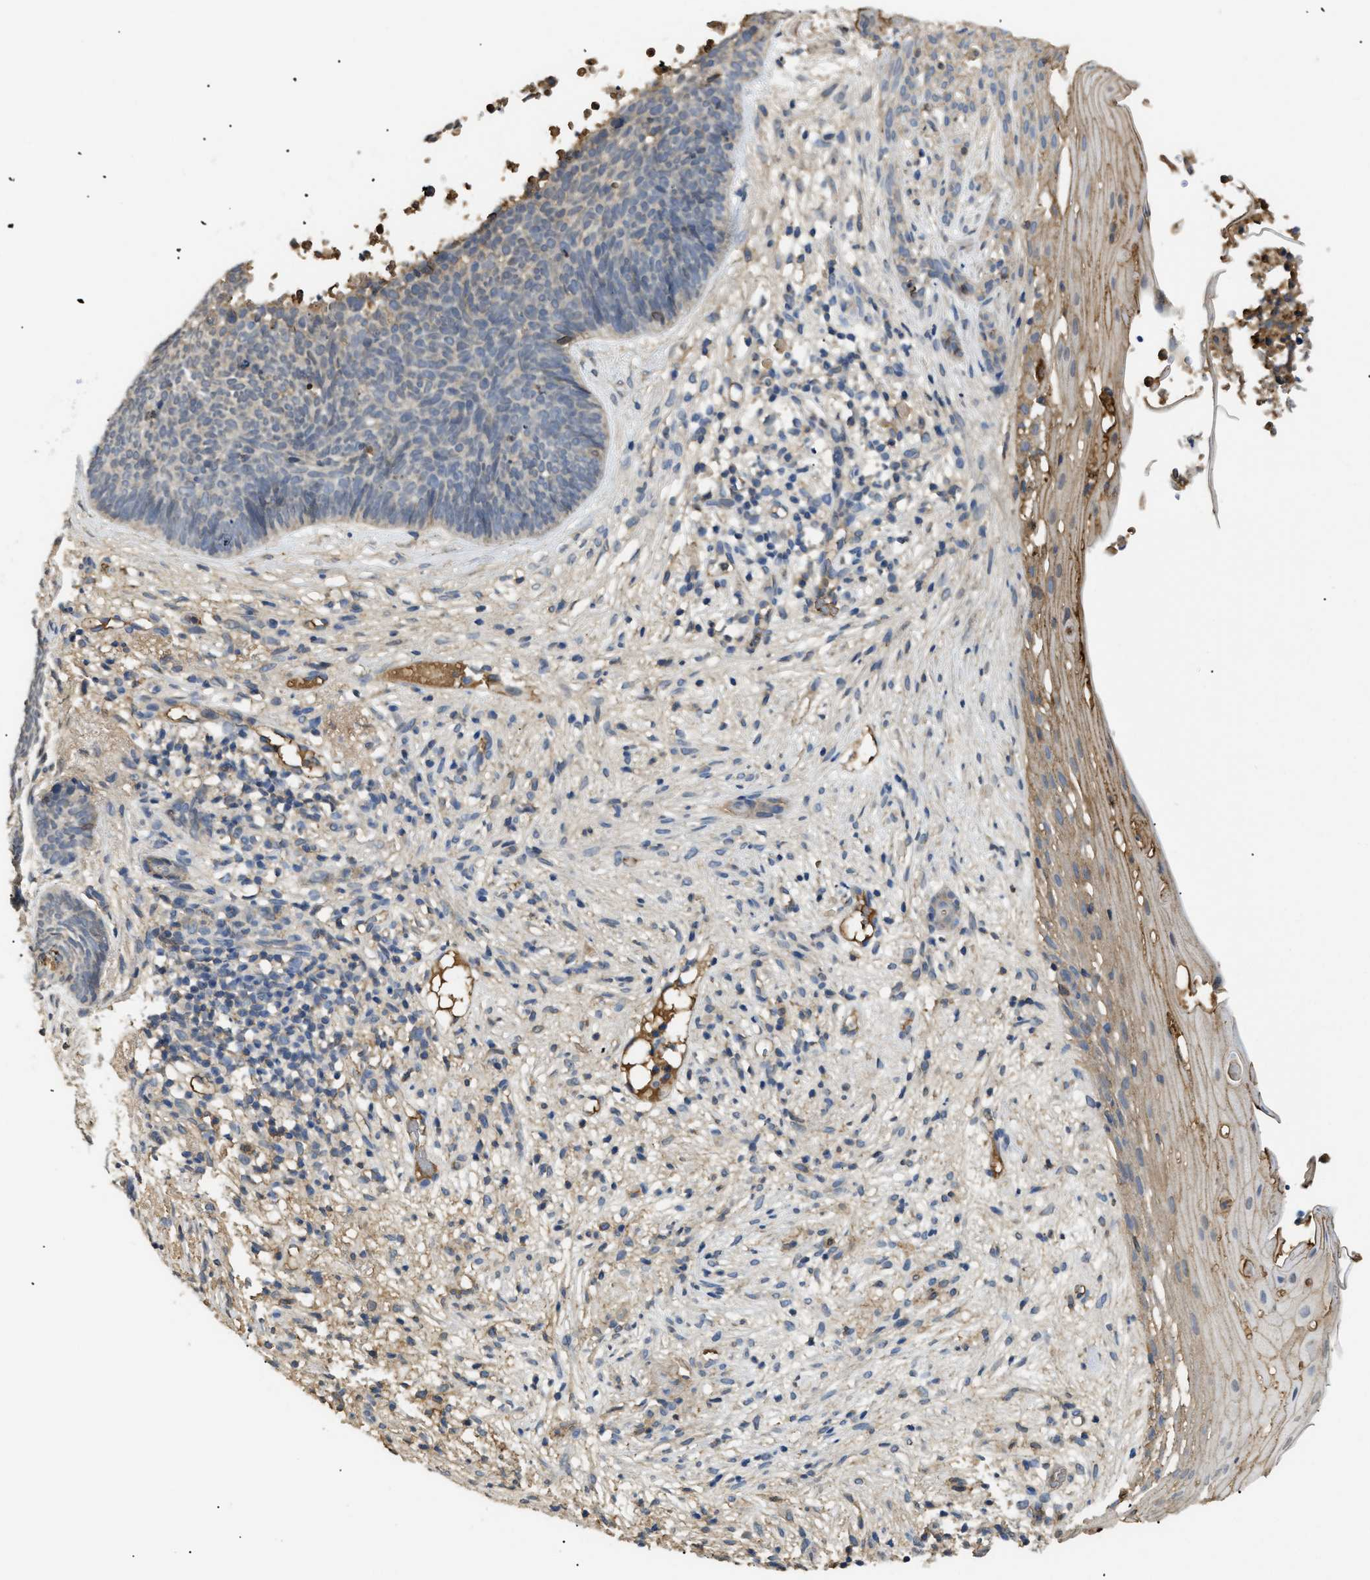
{"staining": {"intensity": "weak", "quantity": "<25%", "location": "cytoplasmic/membranous"}, "tissue": "skin cancer", "cell_type": "Tumor cells", "image_type": "cancer", "snomed": [{"axis": "morphology", "description": "Basal cell carcinoma"}, {"axis": "topography", "description": "Skin"}], "caption": "IHC of basal cell carcinoma (skin) demonstrates no positivity in tumor cells.", "gene": "ANXA4", "patient": {"sex": "female", "age": 70}}